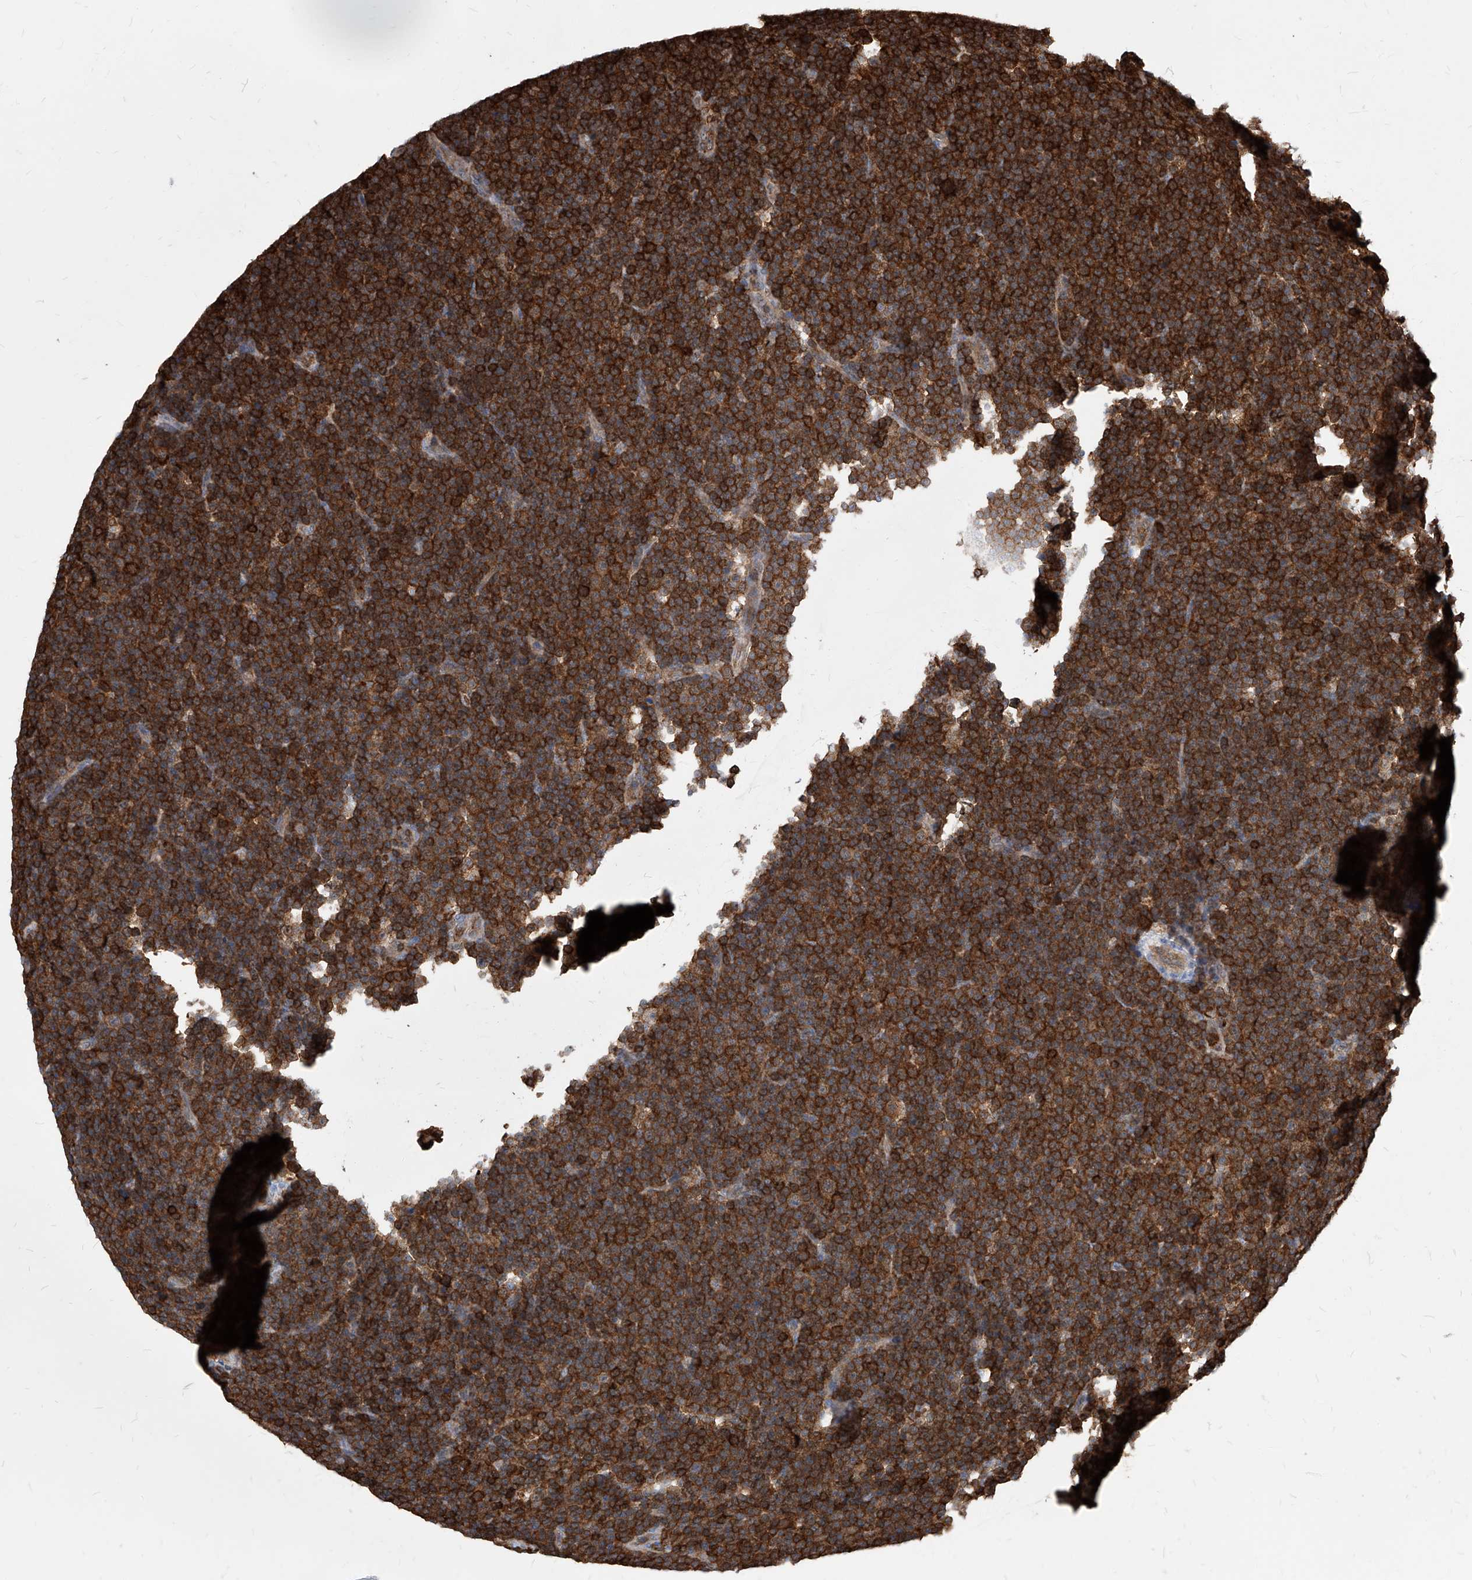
{"staining": {"intensity": "strong", "quantity": ">75%", "location": "cytoplasmic/membranous"}, "tissue": "lymphoma", "cell_type": "Tumor cells", "image_type": "cancer", "snomed": [{"axis": "morphology", "description": "Malignant lymphoma, non-Hodgkin's type, Low grade"}, {"axis": "topography", "description": "Lymph node"}], "caption": "Tumor cells demonstrate high levels of strong cytoplasmic/membranous staining in about >75% of cells in human low-grade malignant lymphoma, non-Hodgkin's type.", "gene": "ABRACL", "patient": {"sex": "female", "age": 67}}